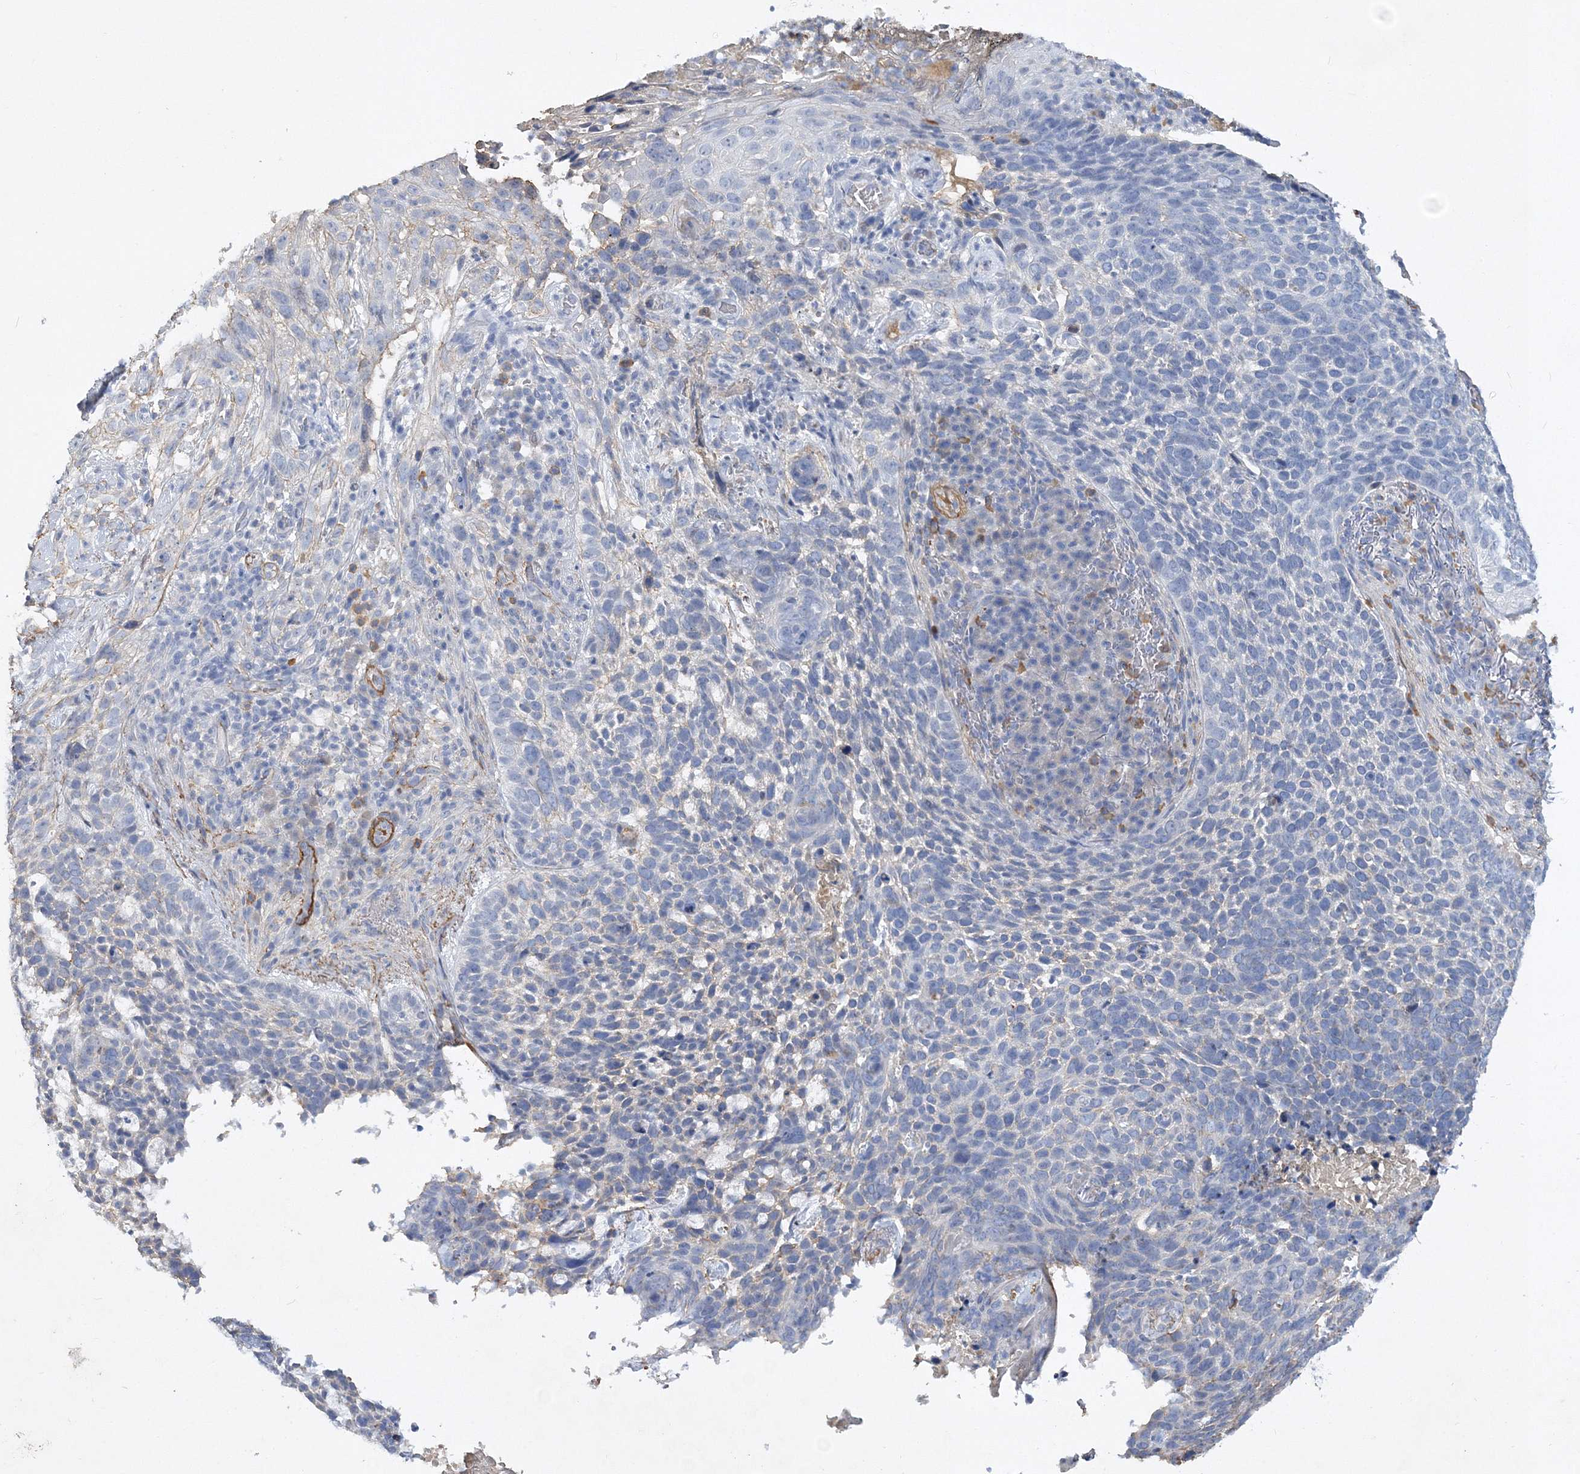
{"staining": {"intensity": "negative", "quantity": "none", "location": "none"}, "tissue": "skin cancer", "cell_type": "Tumor cells", "image_type": "cancer", "snomed": [{"axis": "morphology", "description": "Basal cell carcinoma"}, {"axis": "topography", "description": "Skin"}], "caption": "This photomicrograph is of basal cell carcinoma (skin) stained with immunohistochemistry (IHC) to label a protein in brown with the nuclei are counter-stained blue. There is no positivity in tumor cells.", "gene": "RTN2", "patient": {"sex": "female", "age": 64}}